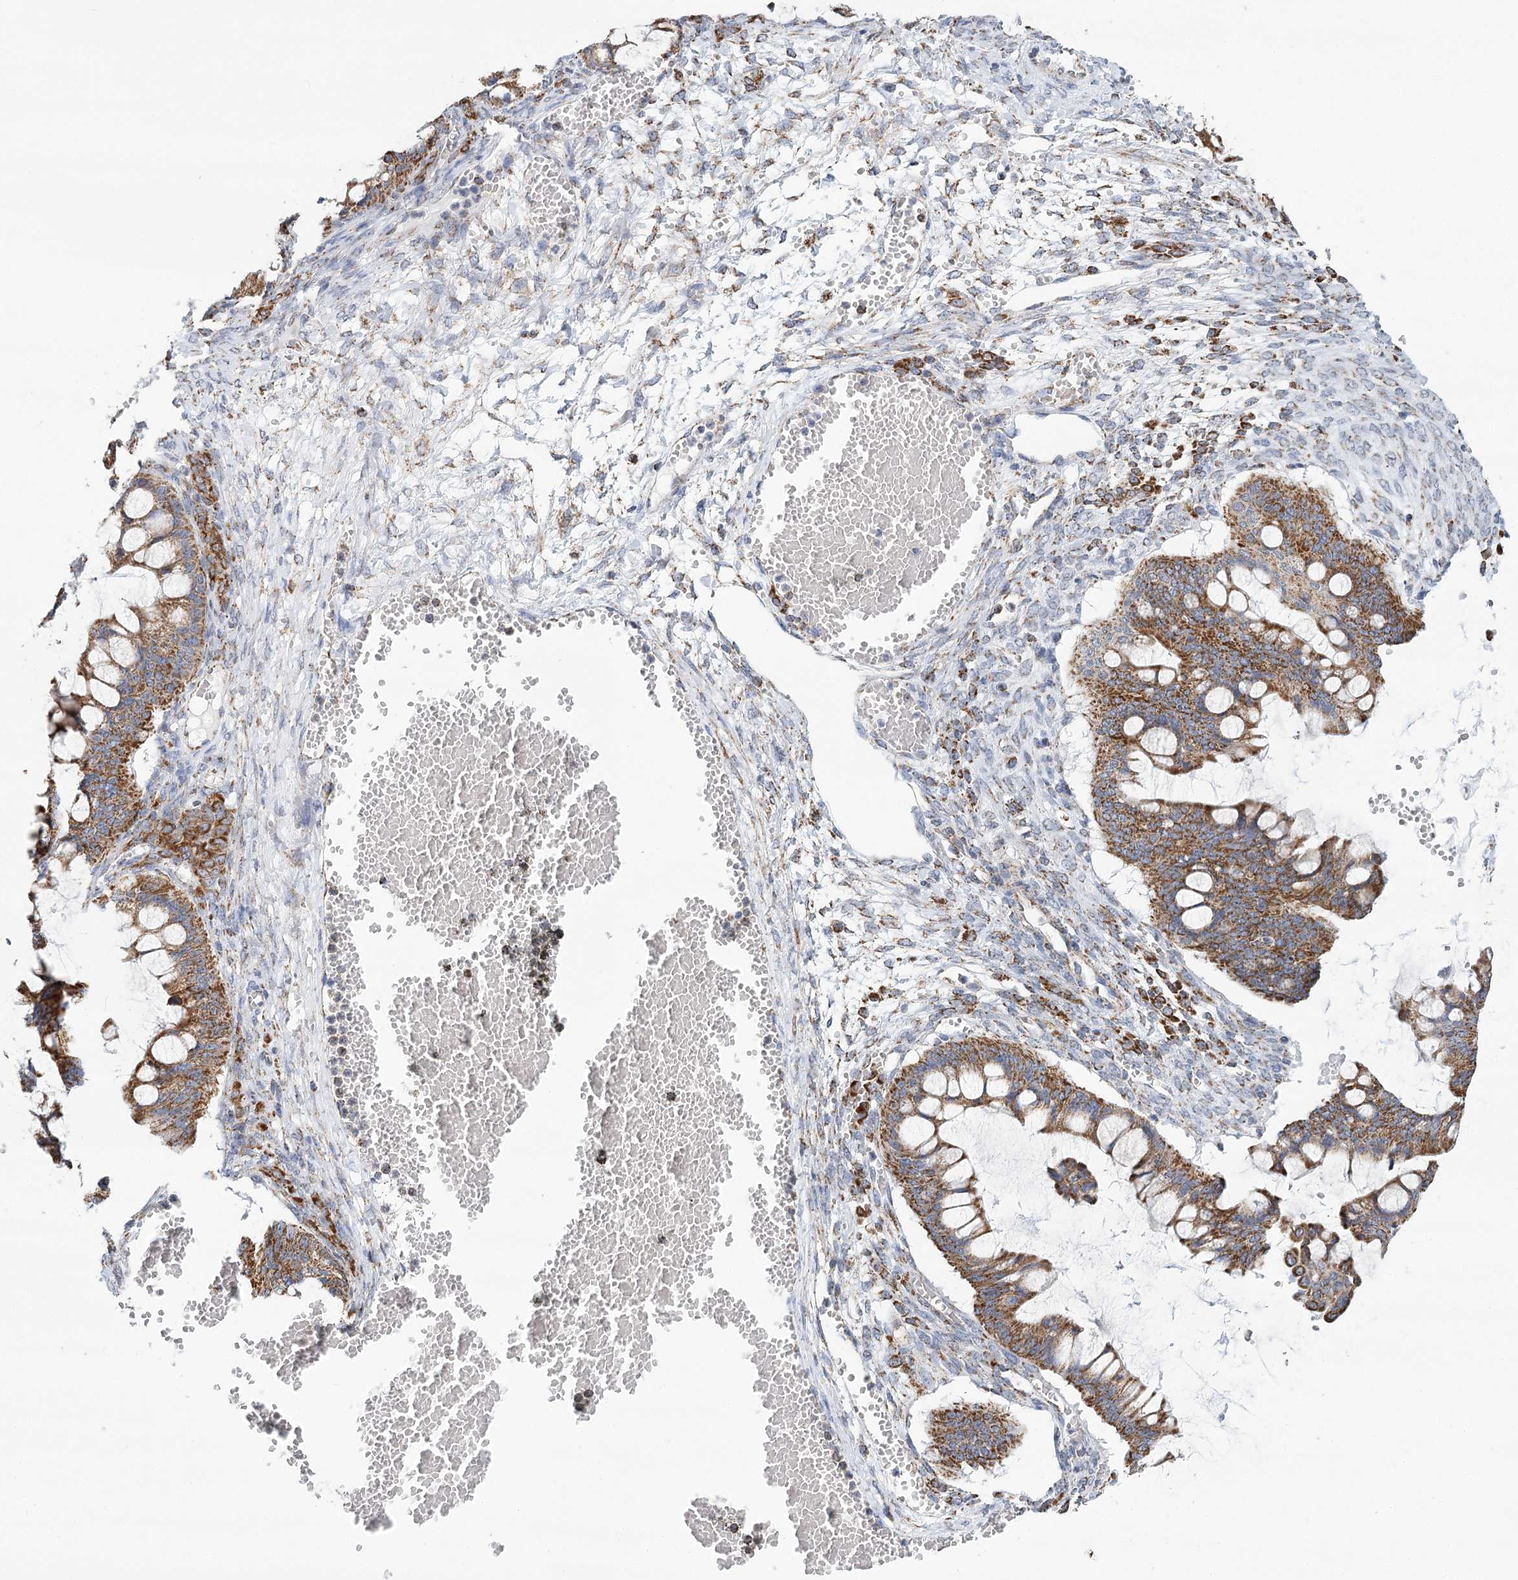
{"staining": {"intensity": "strong", "quantity": ">75%", "location": "cytoplasmic/membranous"}, "tissue": "ovarian cancer", "cell_type": "Tumor cells", "image_type": "cancer", "snomed": [{"axis": "morphology", "description": "Cystadenocarcinoma, mucinous, NOS"}, {"axis": "topography", "description": "Ovary"}], "caption": "A high amount of strong cytoplasmic/membranous positivity is appreciated in about >75% of tumor cells in ovarian mucinous cystadenocarcinoma tissue.", "gene": "LSS", "patient": {"sex": "female", "age": 73}}